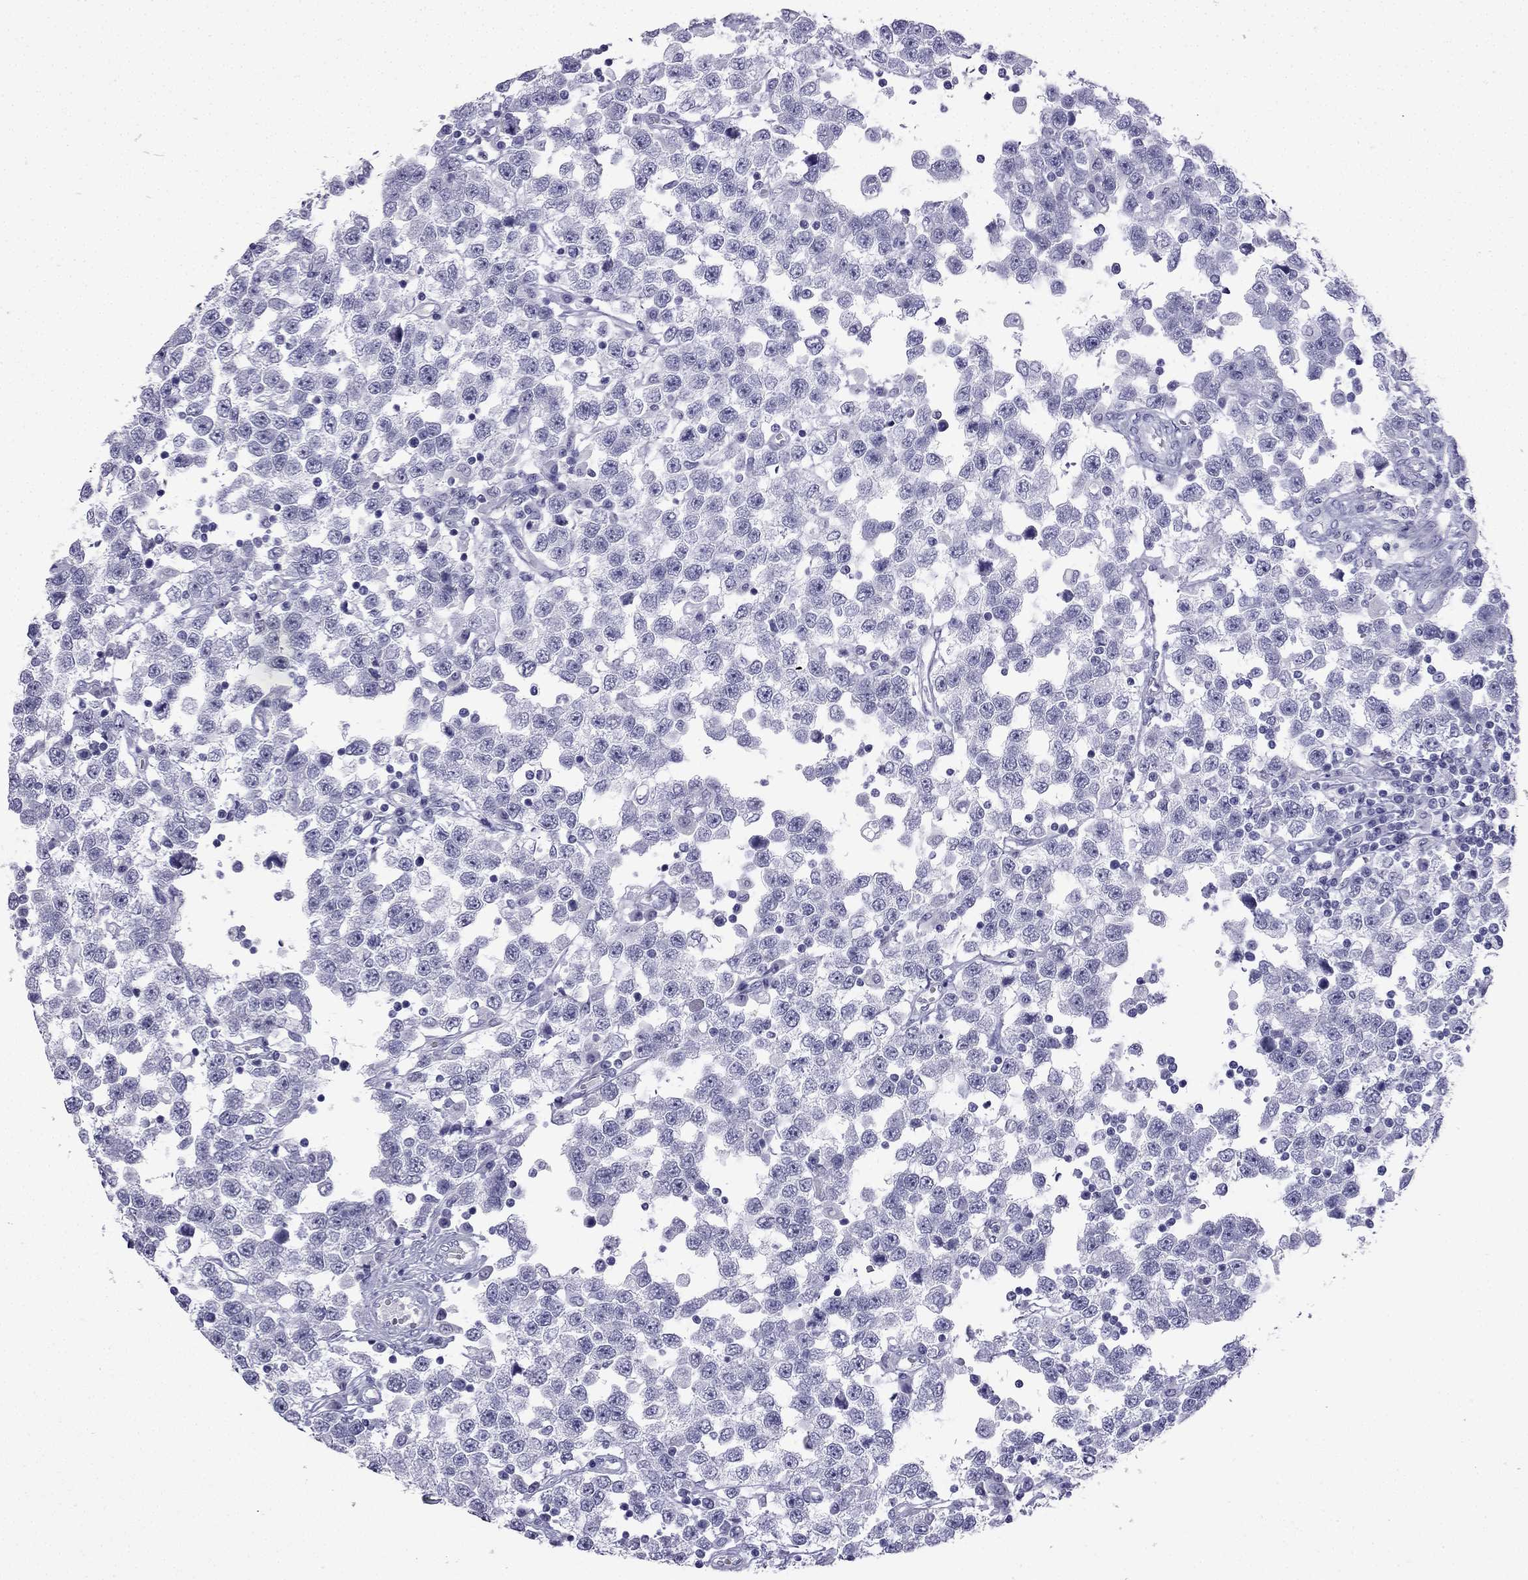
{"staining": {"intensity": "negative", "quantity": "none", "location": "none"}, "tissue": "testis cancer", "cell_type": "Tumor cells", "image_type": "cancer", "snomed": [{"axis": "morphology", "description": "Seminoma, NOS"}, {"axis": "topography", "description": "Testis"}], "caption": "Tumor cells show no significant protein staining in testis cancer.", "gene": "GJA8", "patient": {"sex": "male", "age": 34}}